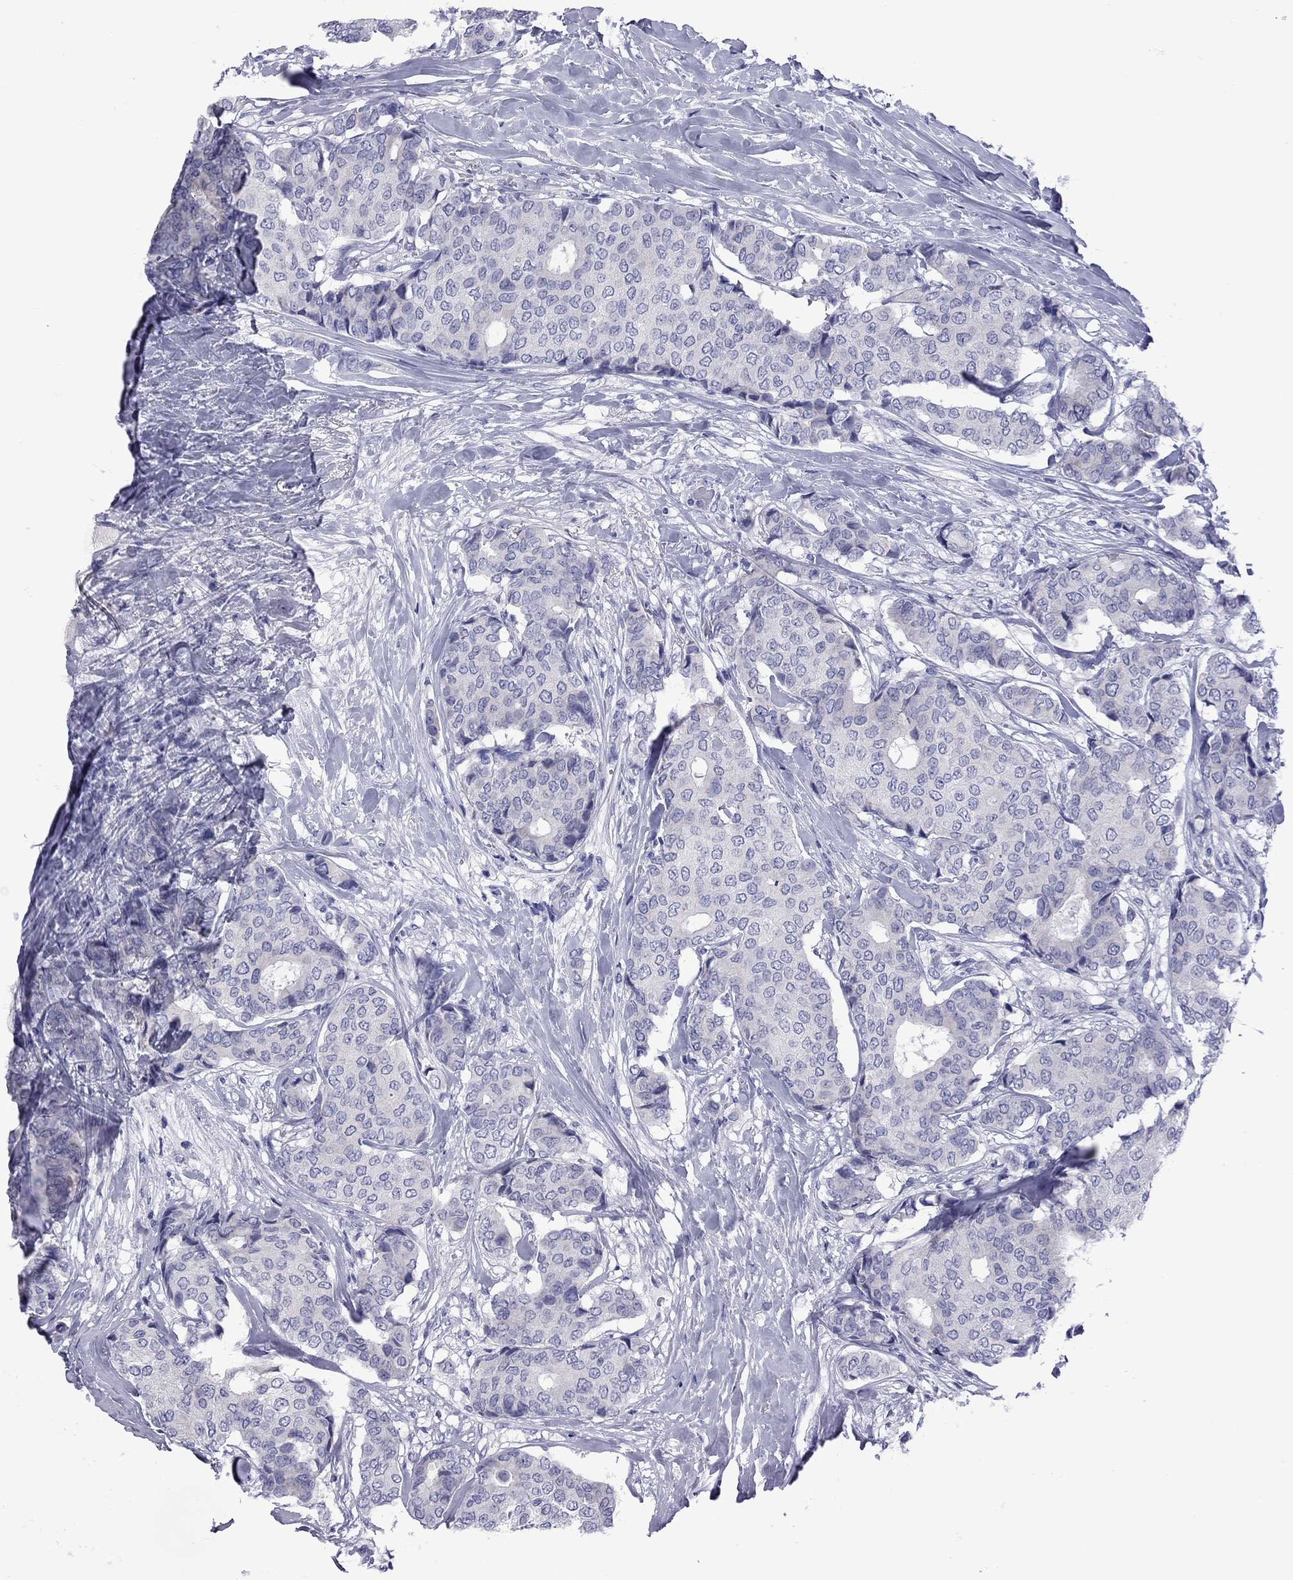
{"staining": {"intensity": "negative", "quantity": "none", "location": "none"}, "tissue": "breast cancer", "cell_type": "Tumor cells", "image_type": "cancer", "snomed": [{"axis": "morphology", "description": "Duct carcinoma"}, {"axis": "topography", "description": "Breast"}], "caption": "Immunohistochemistry (IHC) photomicrograph of neoplastic tissue: human invasive ductal carcinoma (breast) stained with DAB (3,3'-diaminobenzidine) exhibits no significant protein expression in tumor cells.", "gene": "EPPIN", "patient": {"sex": "female", "age": 75}}